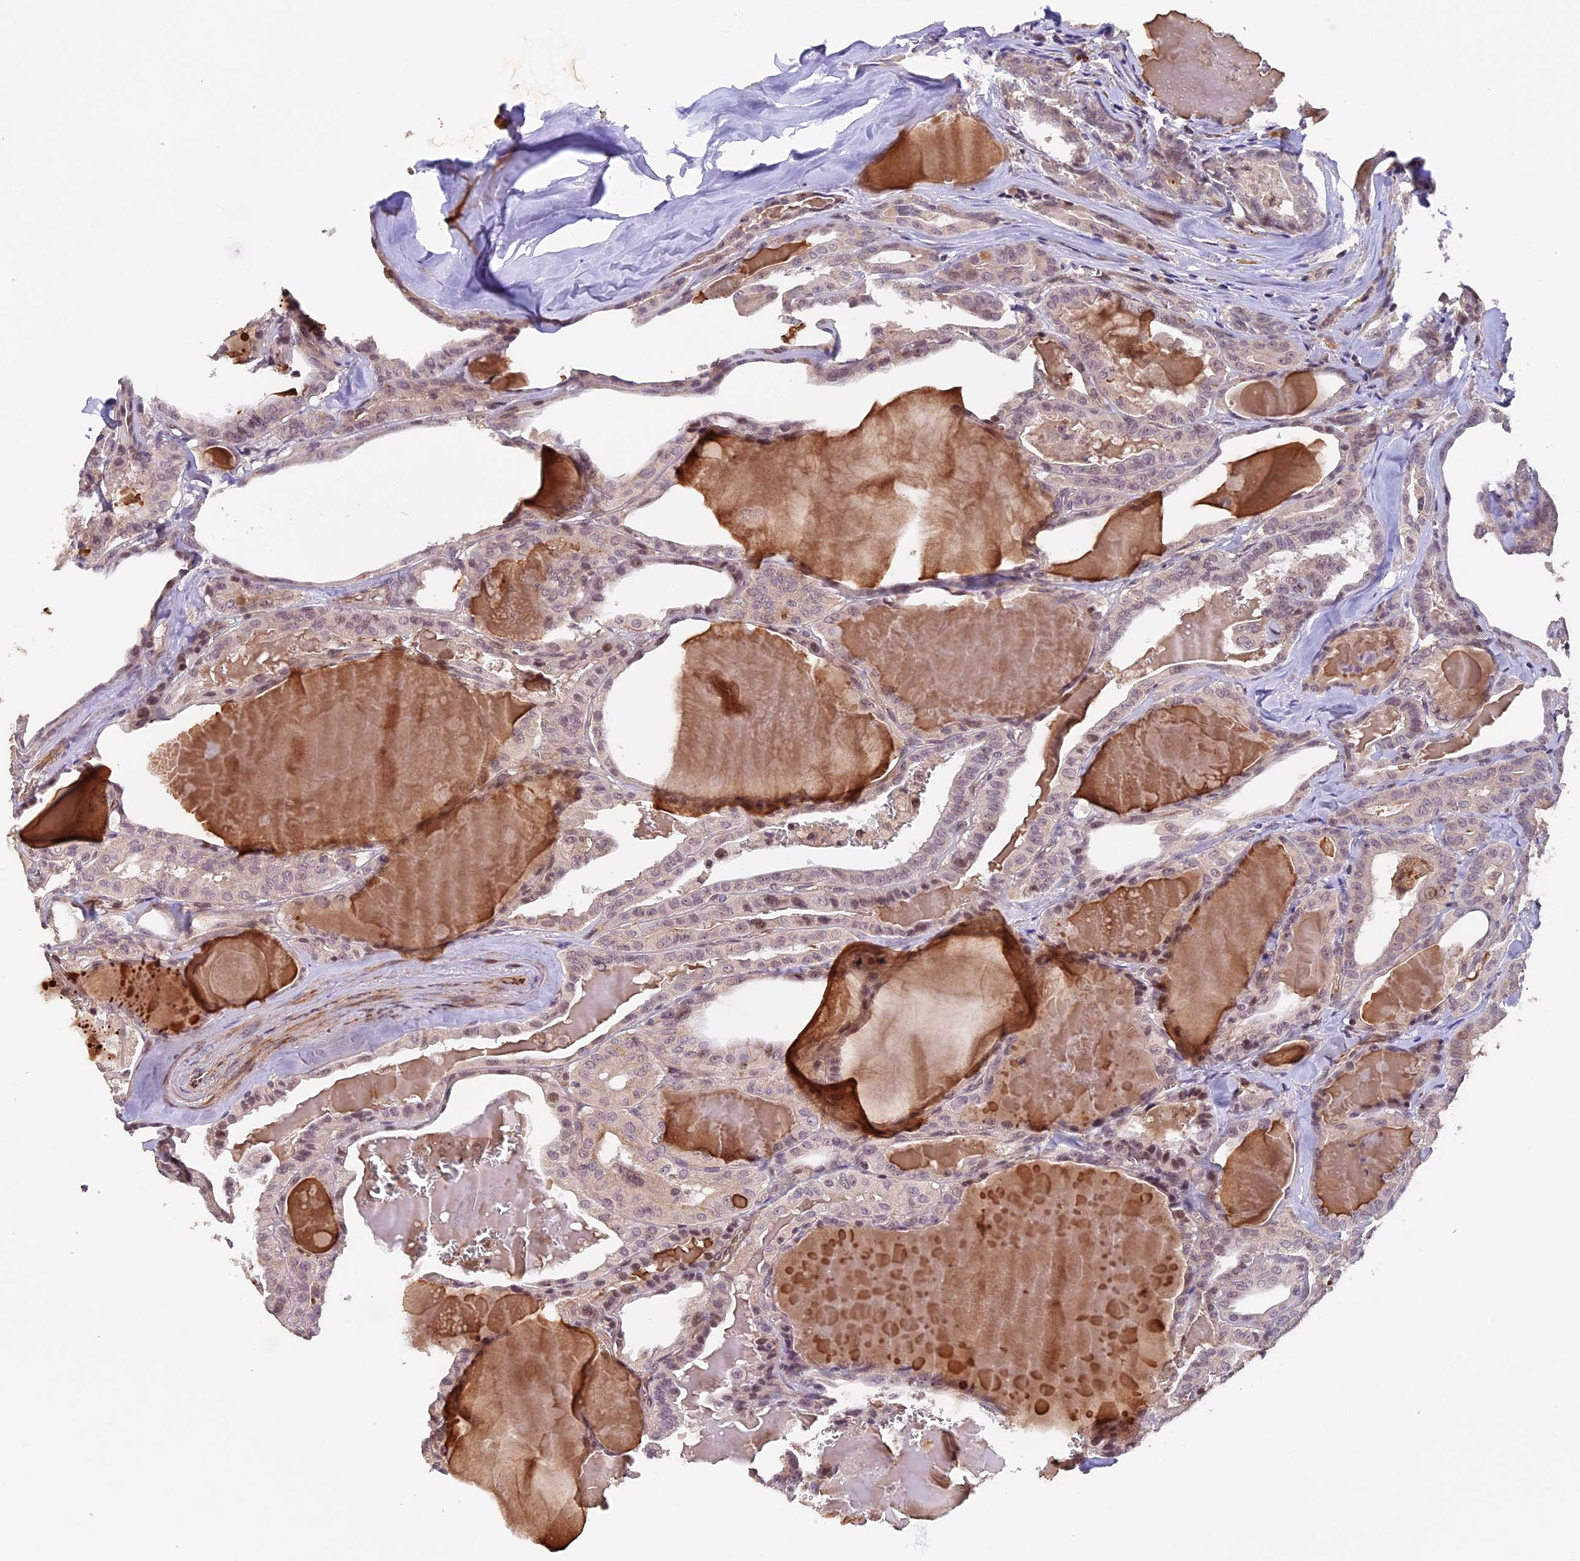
{"staining": {"intensity": "weak", "quantity": "<25%", "location": "nuclear"}, "tissue": "thyroid cancer", "cell_type": "Tumor cells", "image_type": "cancer", "snomed": [{"axis": "morphology", "description": "Papillary adenocarcinoma, NOS"}, {"axis": "topography", "description": "Thyroid gland"}], "caption": "IHC photomicrograph of neoplastic tissue: papillary adenocarcinoma (thyroid) stained with DAB displays no significant protein staining in tumor cells.", "gene": "GNB5", "patient": {"sex": "male", "age": 52}}